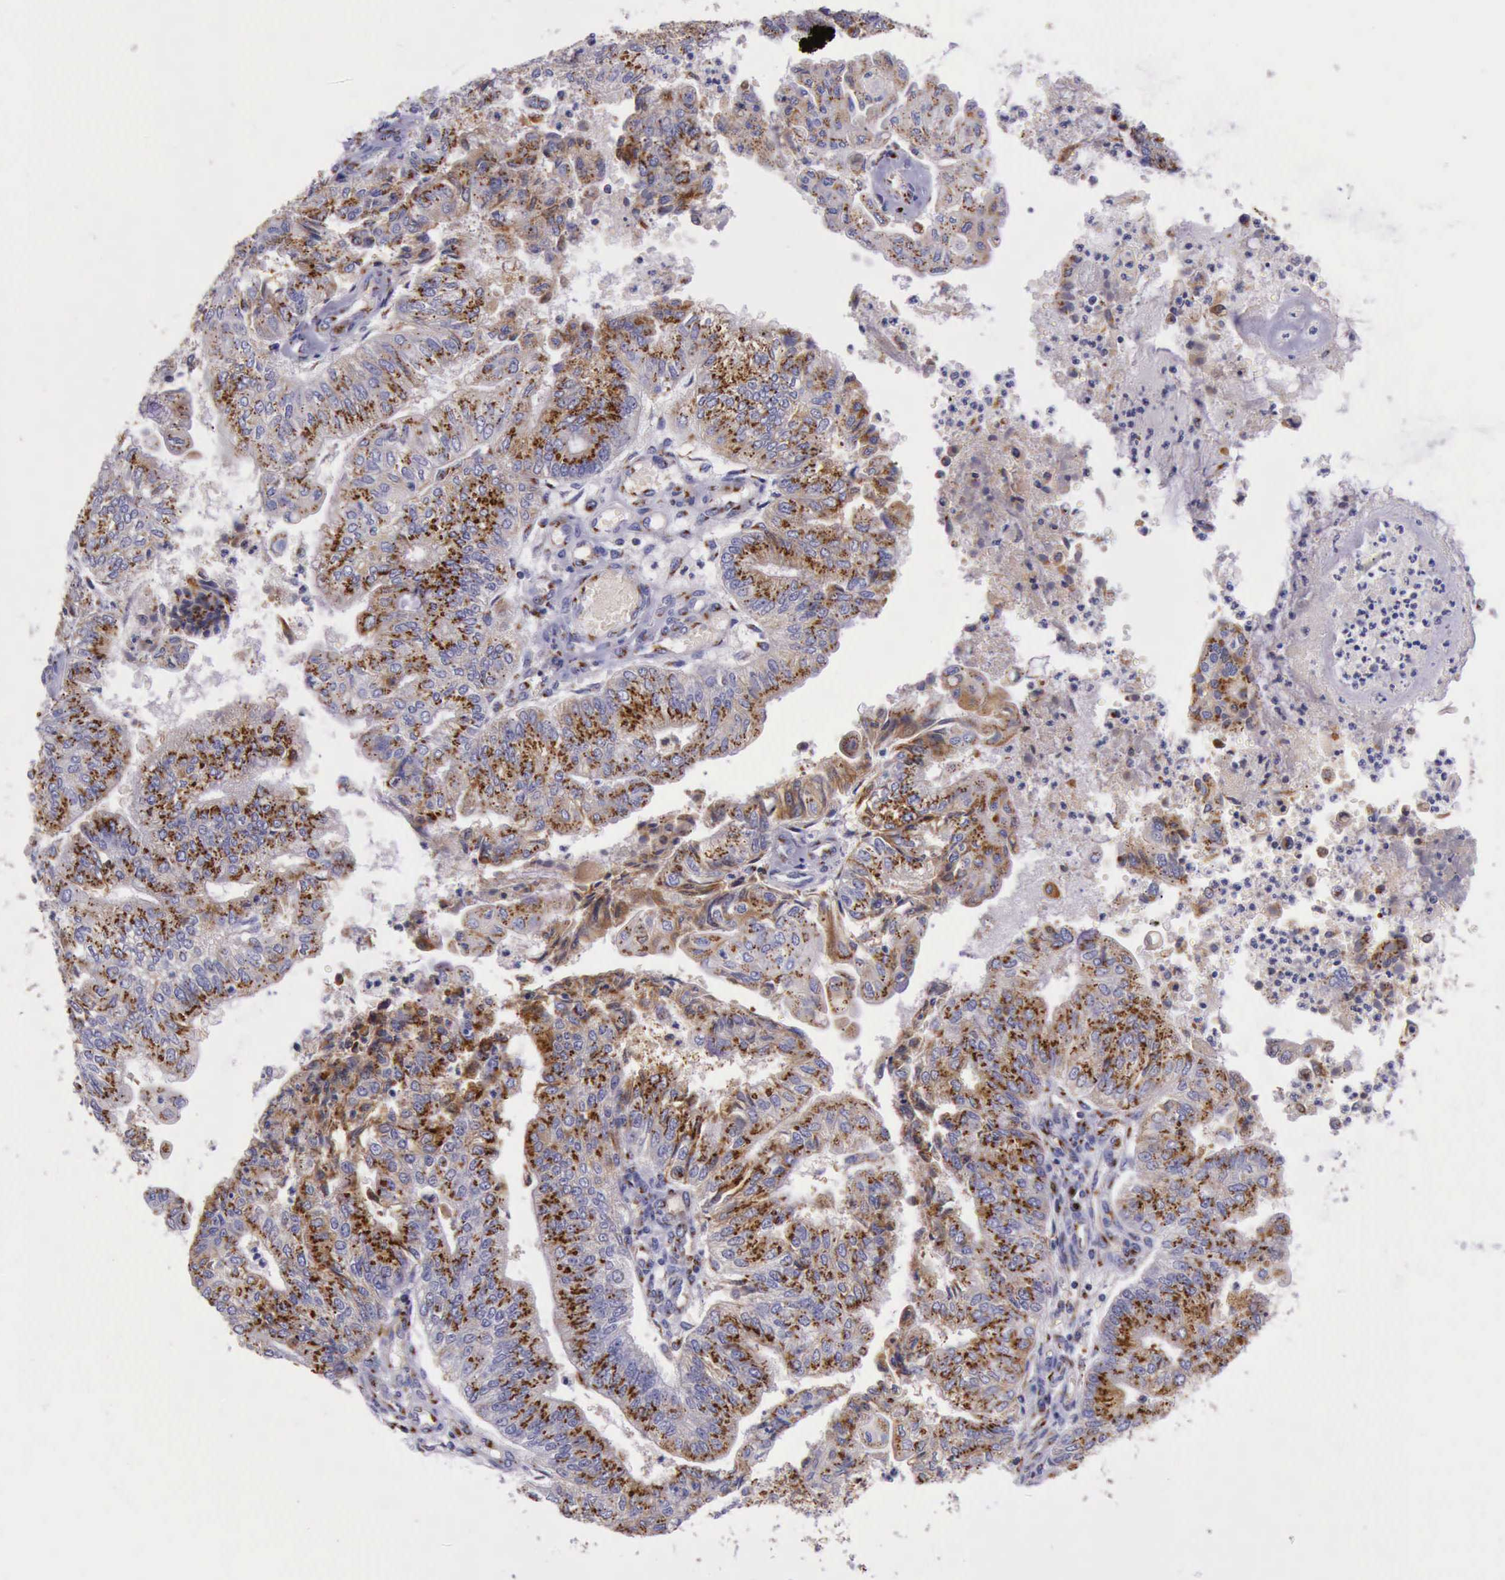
{"staining": {"intensity": "strong", "quantity": ">75%", "location": "cytoplasmic/membranous"}, "tissue": "endometrial cancer", "cell_type": "Tumor cells", "image_type": "cancer", "snomed": [{"axis": "morphology", "description": "Adenocarcinoma, NOS"}, {"axis": "topography", "description": "Endometrium"}], "caption": "Immunohistochemistry (IHC) image of neoplastic tissue: endometrial cancer (adenocarcinoma) stained using immunohistochemistry (IHC) reveals high levels of strong protein expression localized specifically in the cytoplasmic/membranous of tumor cells, appearing as a cytoplasmic/membranous brown color.", "gene": "GOLGA5", "patient": {"sex": "female", "age": 59}}